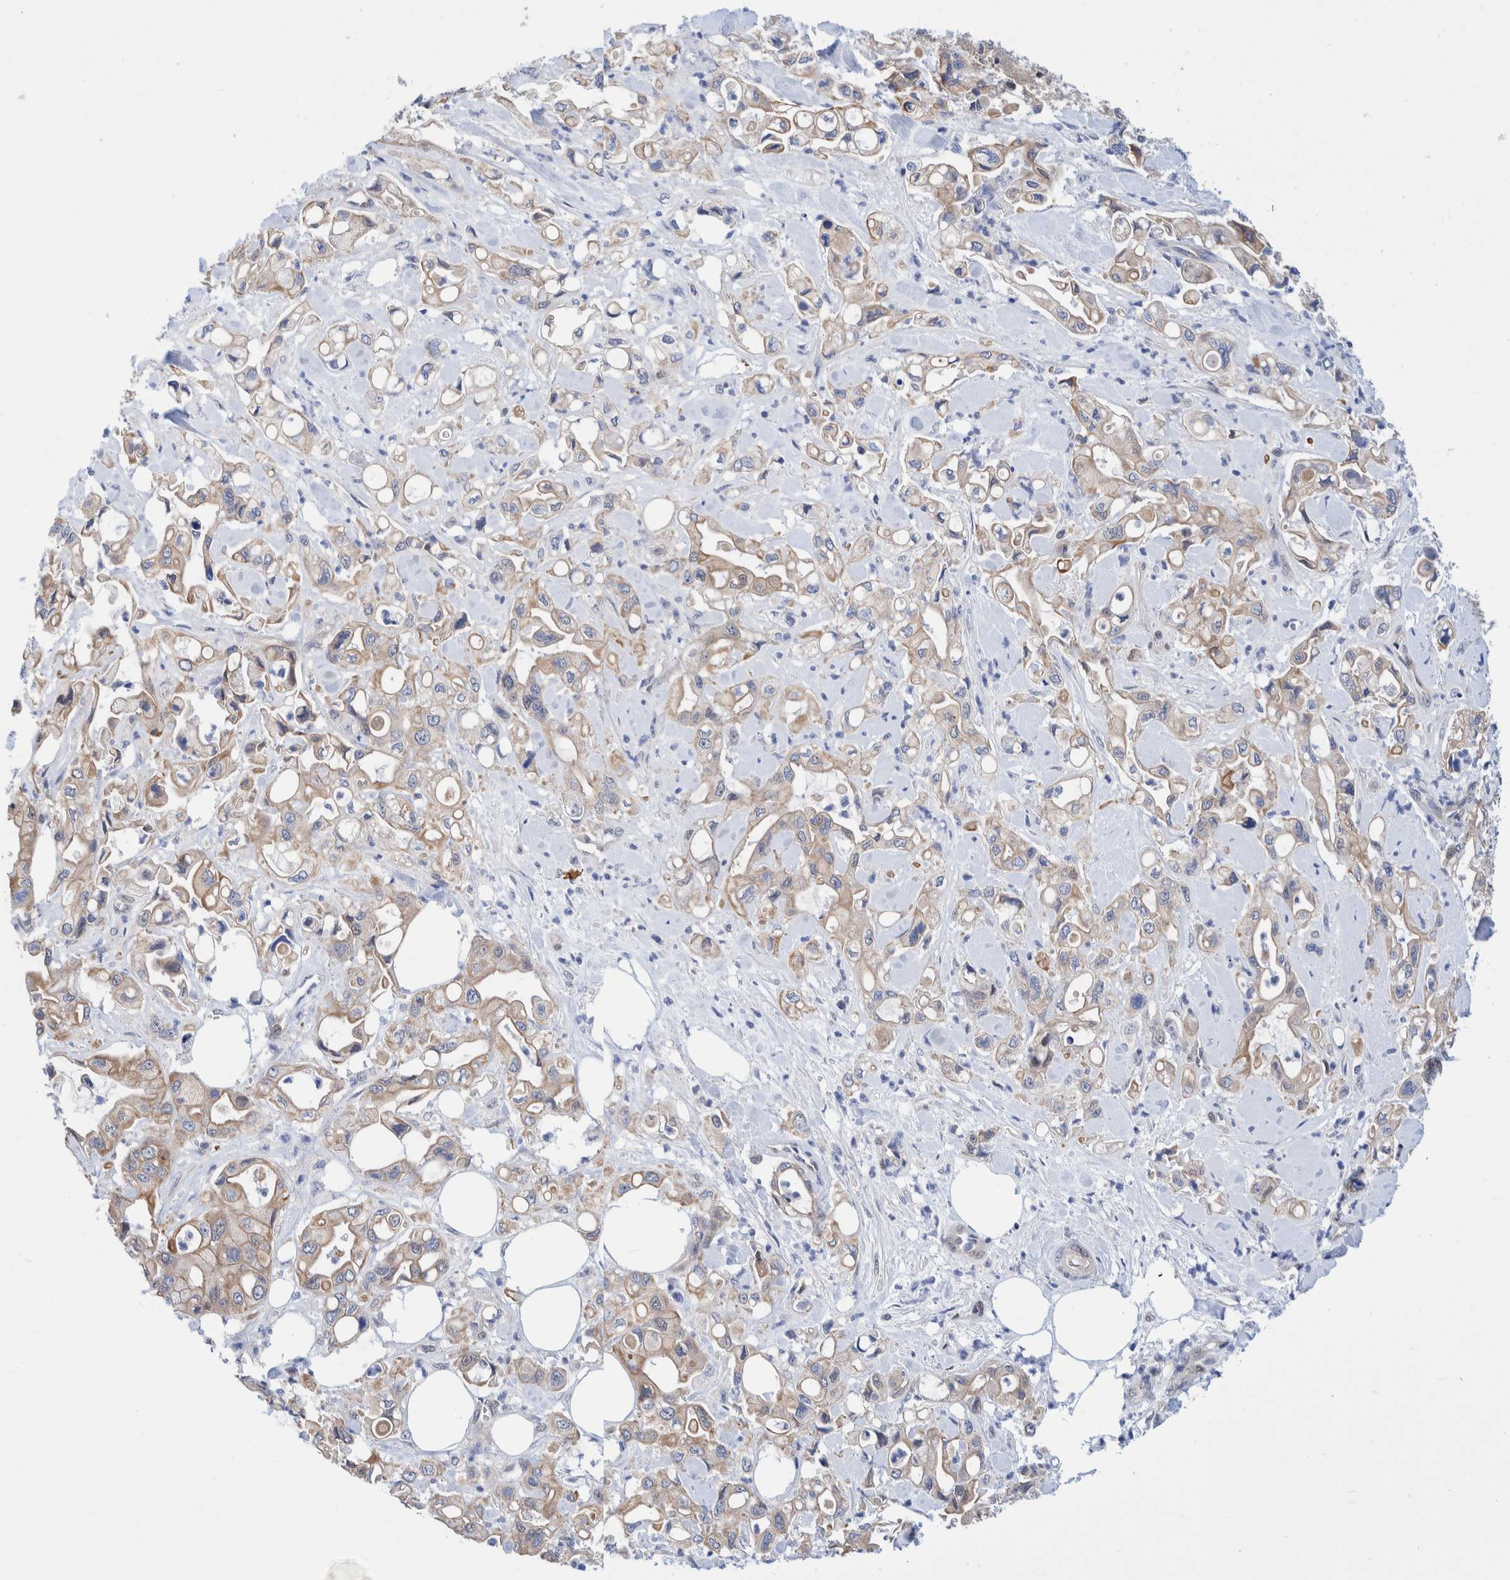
{"staining": {"intensity": "weak", "quantity": ">75%", "location": "cytoplasmic/membranous"}, "tissue": "pancreatic cancer", "cell_type": "Tumor cells", "image_type": "cancer", "snomed": [{"axis": "morphology", "description": "Adenocarcinoma, NOS"}, {"axis": "topography", "description": "Pancreas"}], "caption": "IHC histopathology image of human pancreatic adenocarcinoma stained for a protein (brown), which reveals low levels of weak cytoplasmic/membranous staining in approximately >75% of tumor cells.", "gene": "PFAS", "patient": {"sex": "male", "age": 70}}